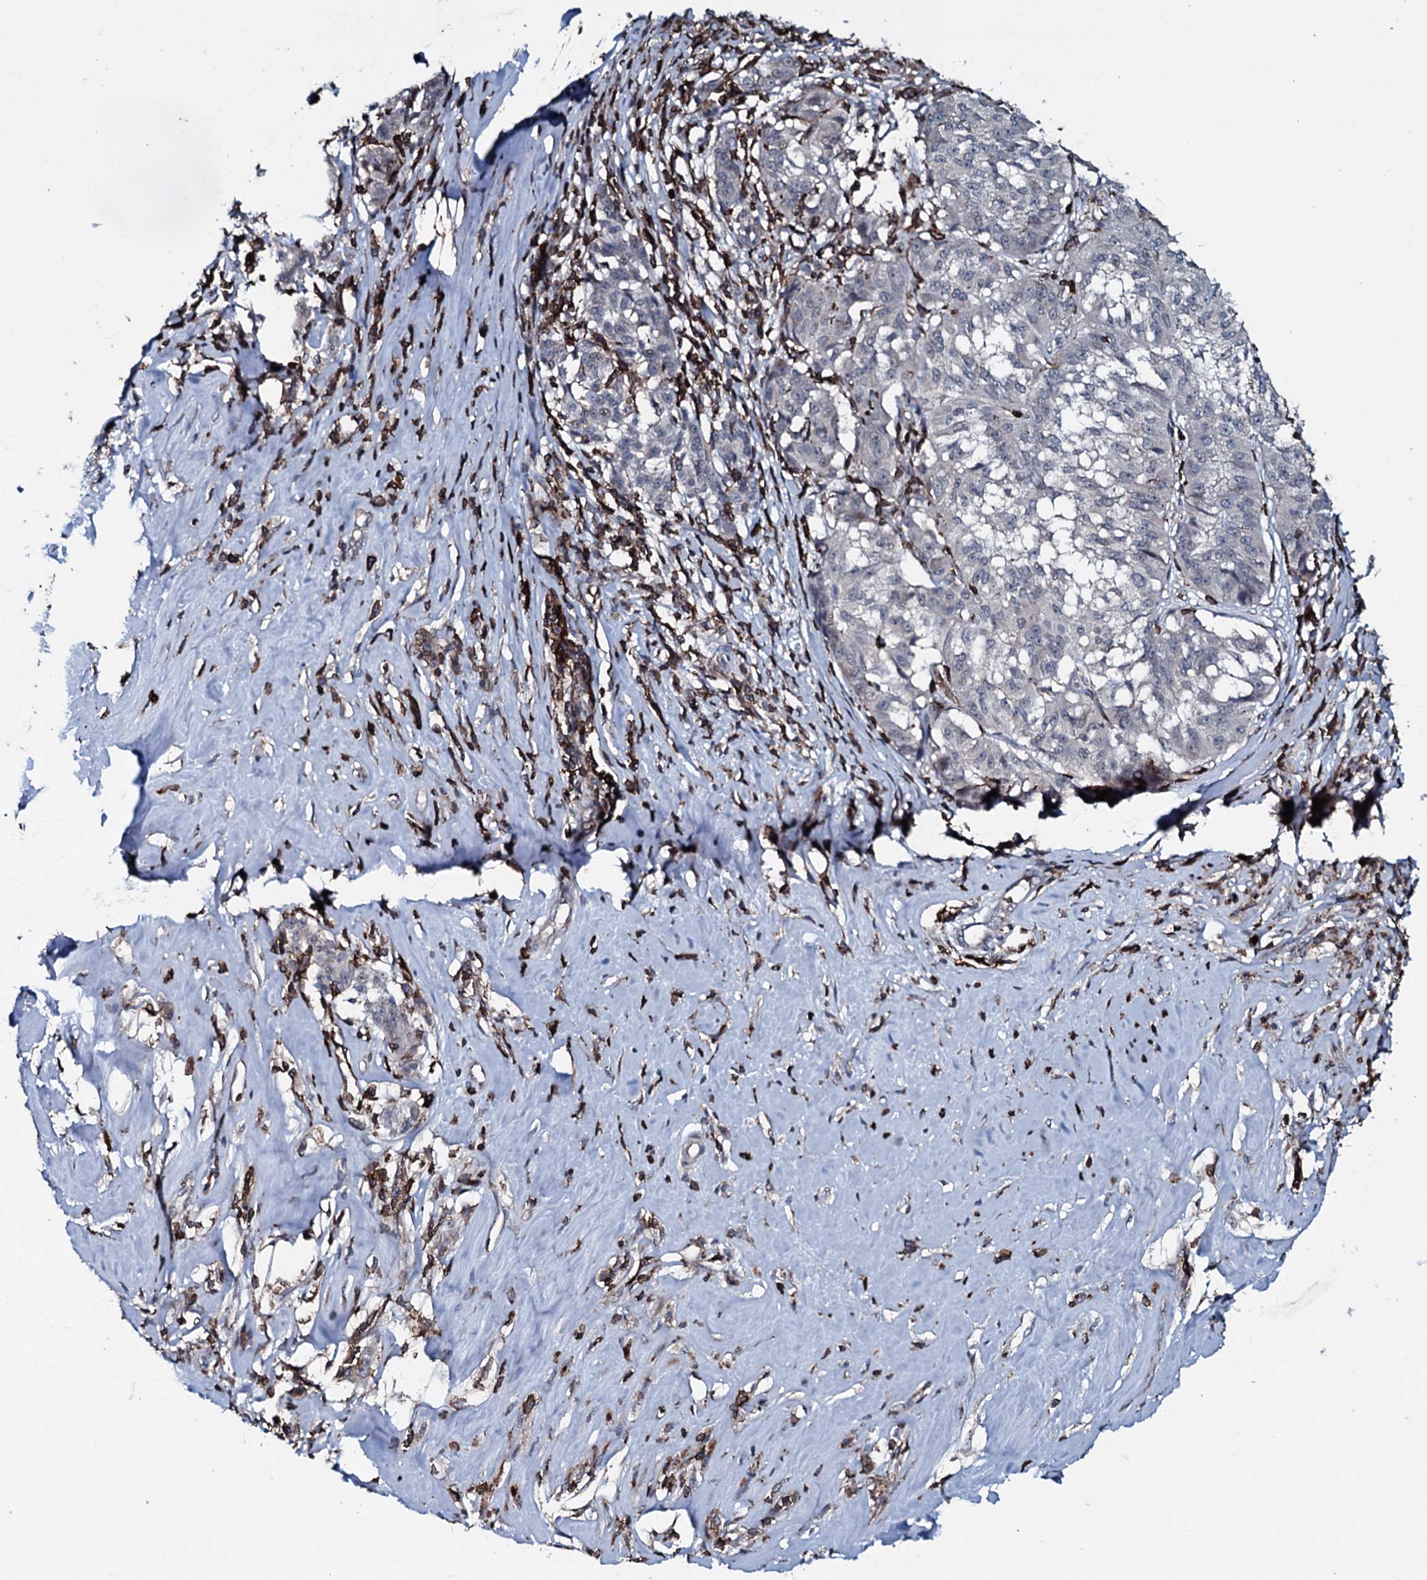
{"staining": {"intensity": "negative", "quantity": "none", "location": "none"}, "tissue": "melanoma", "cell_type": "Tumor cells", "image_type": "cancer", "snomed": [{"axis": "morphology", "description": "Malignant melanoma, NOS"}, {"axis": "topography", "description": "Skin"}], "caption": "High power microscopy micrograph of an immunohistochemistry photomicrograph of melanoma, revealing no significant staining in tumor cells. (Stains: DAB IHC with hematoxylin counter stain, Microscopy: brightfield microscopy at high magnification).", "gene": "OGFOD2", "patient": {"sex": "female", "age": 72}}